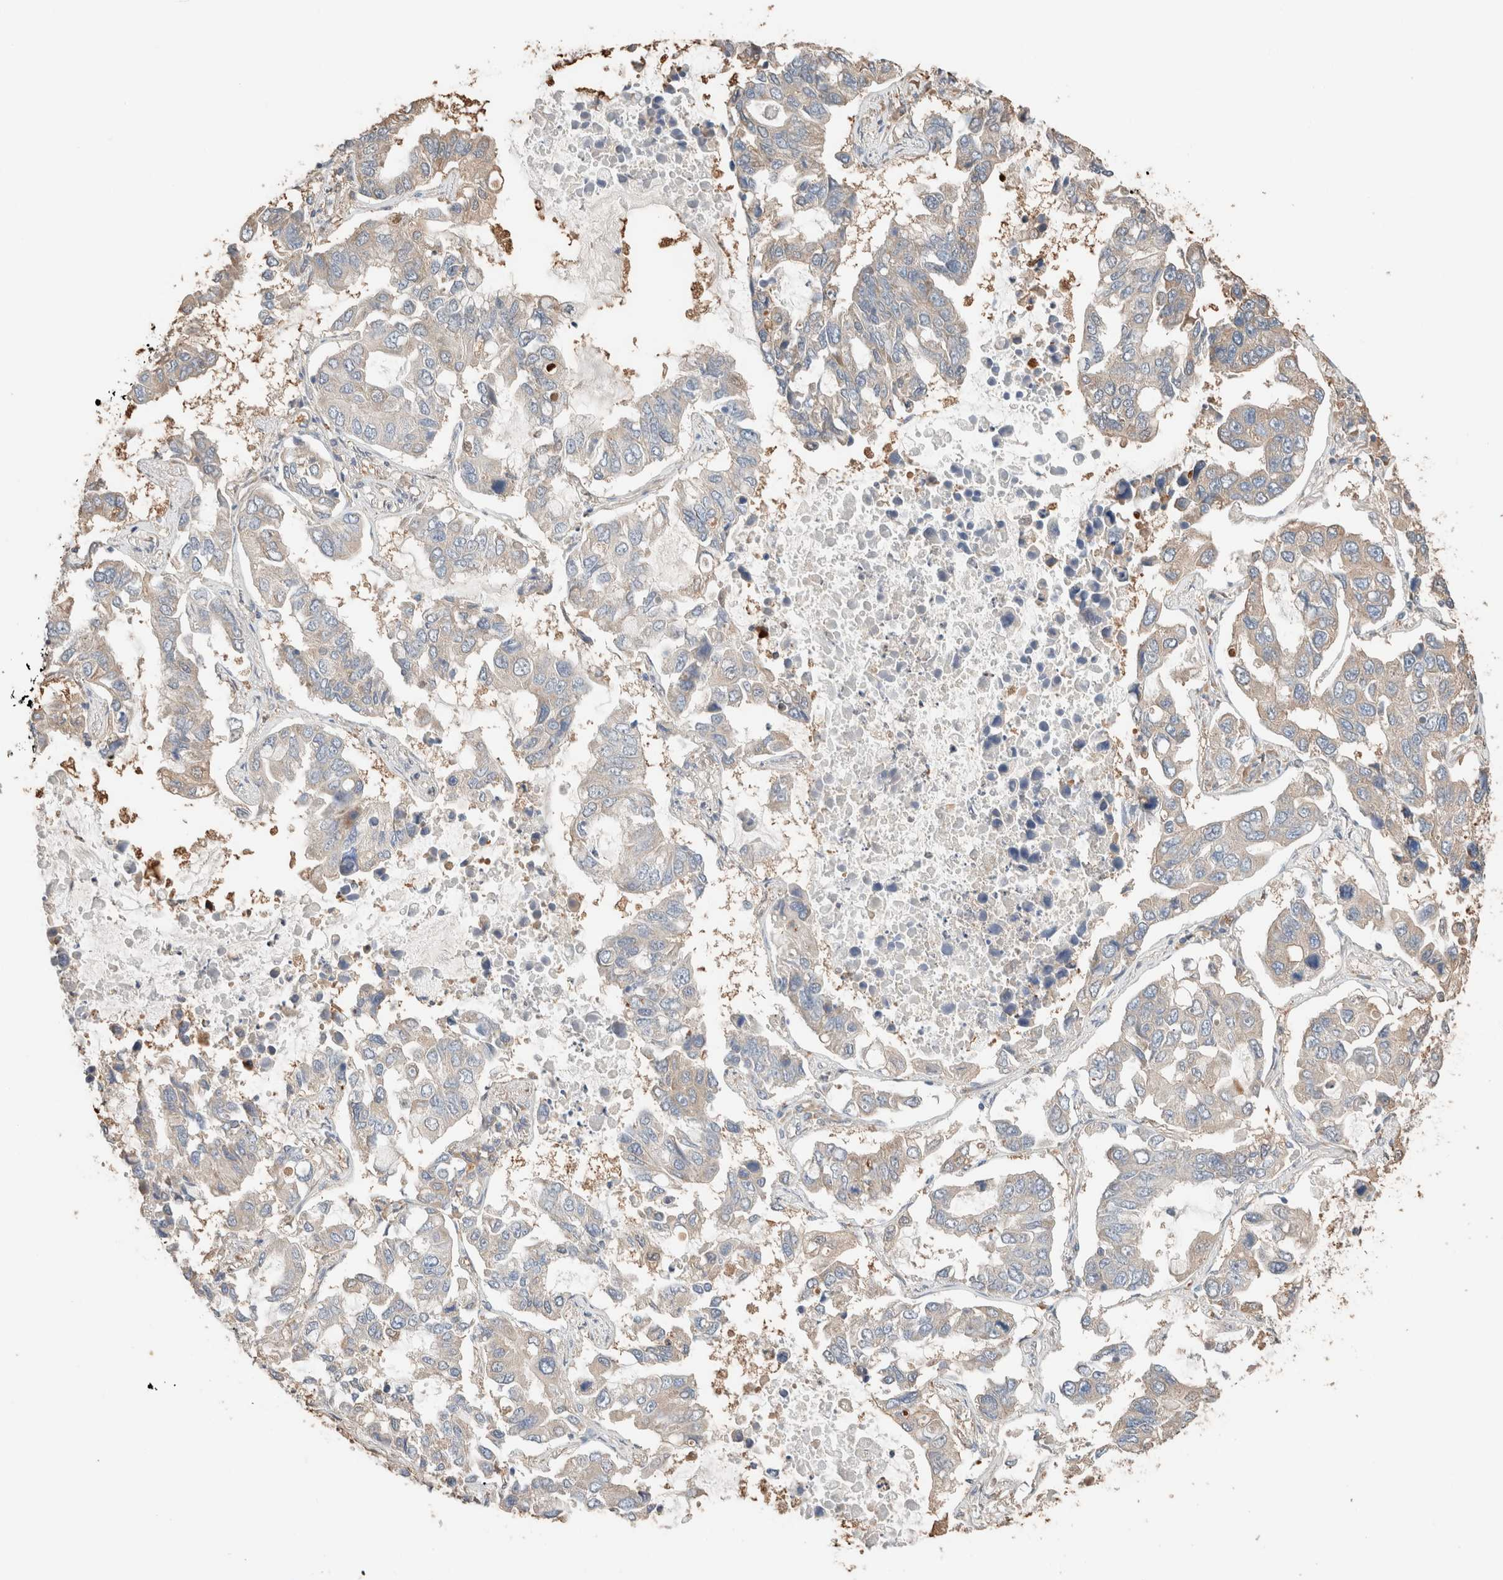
{"staining": {"intensity": "negative", "quantity": "none", "location": "none"}, "tissue": "lung cancer", "cell_type": "Tumor cells", "image_type": "cancer", "snomed": [{"axis": "morphology", "description": "Adenocarcinoma, NOS"}, {"axis": "topography", "description": "Lung"}], "caption": "Immunohistochemical staining of human adenocarcinoma (lung) displays no significant staining in tumor cells.", "gene": "TUBD1", "patient": {"sex": "male", "age": 64}}